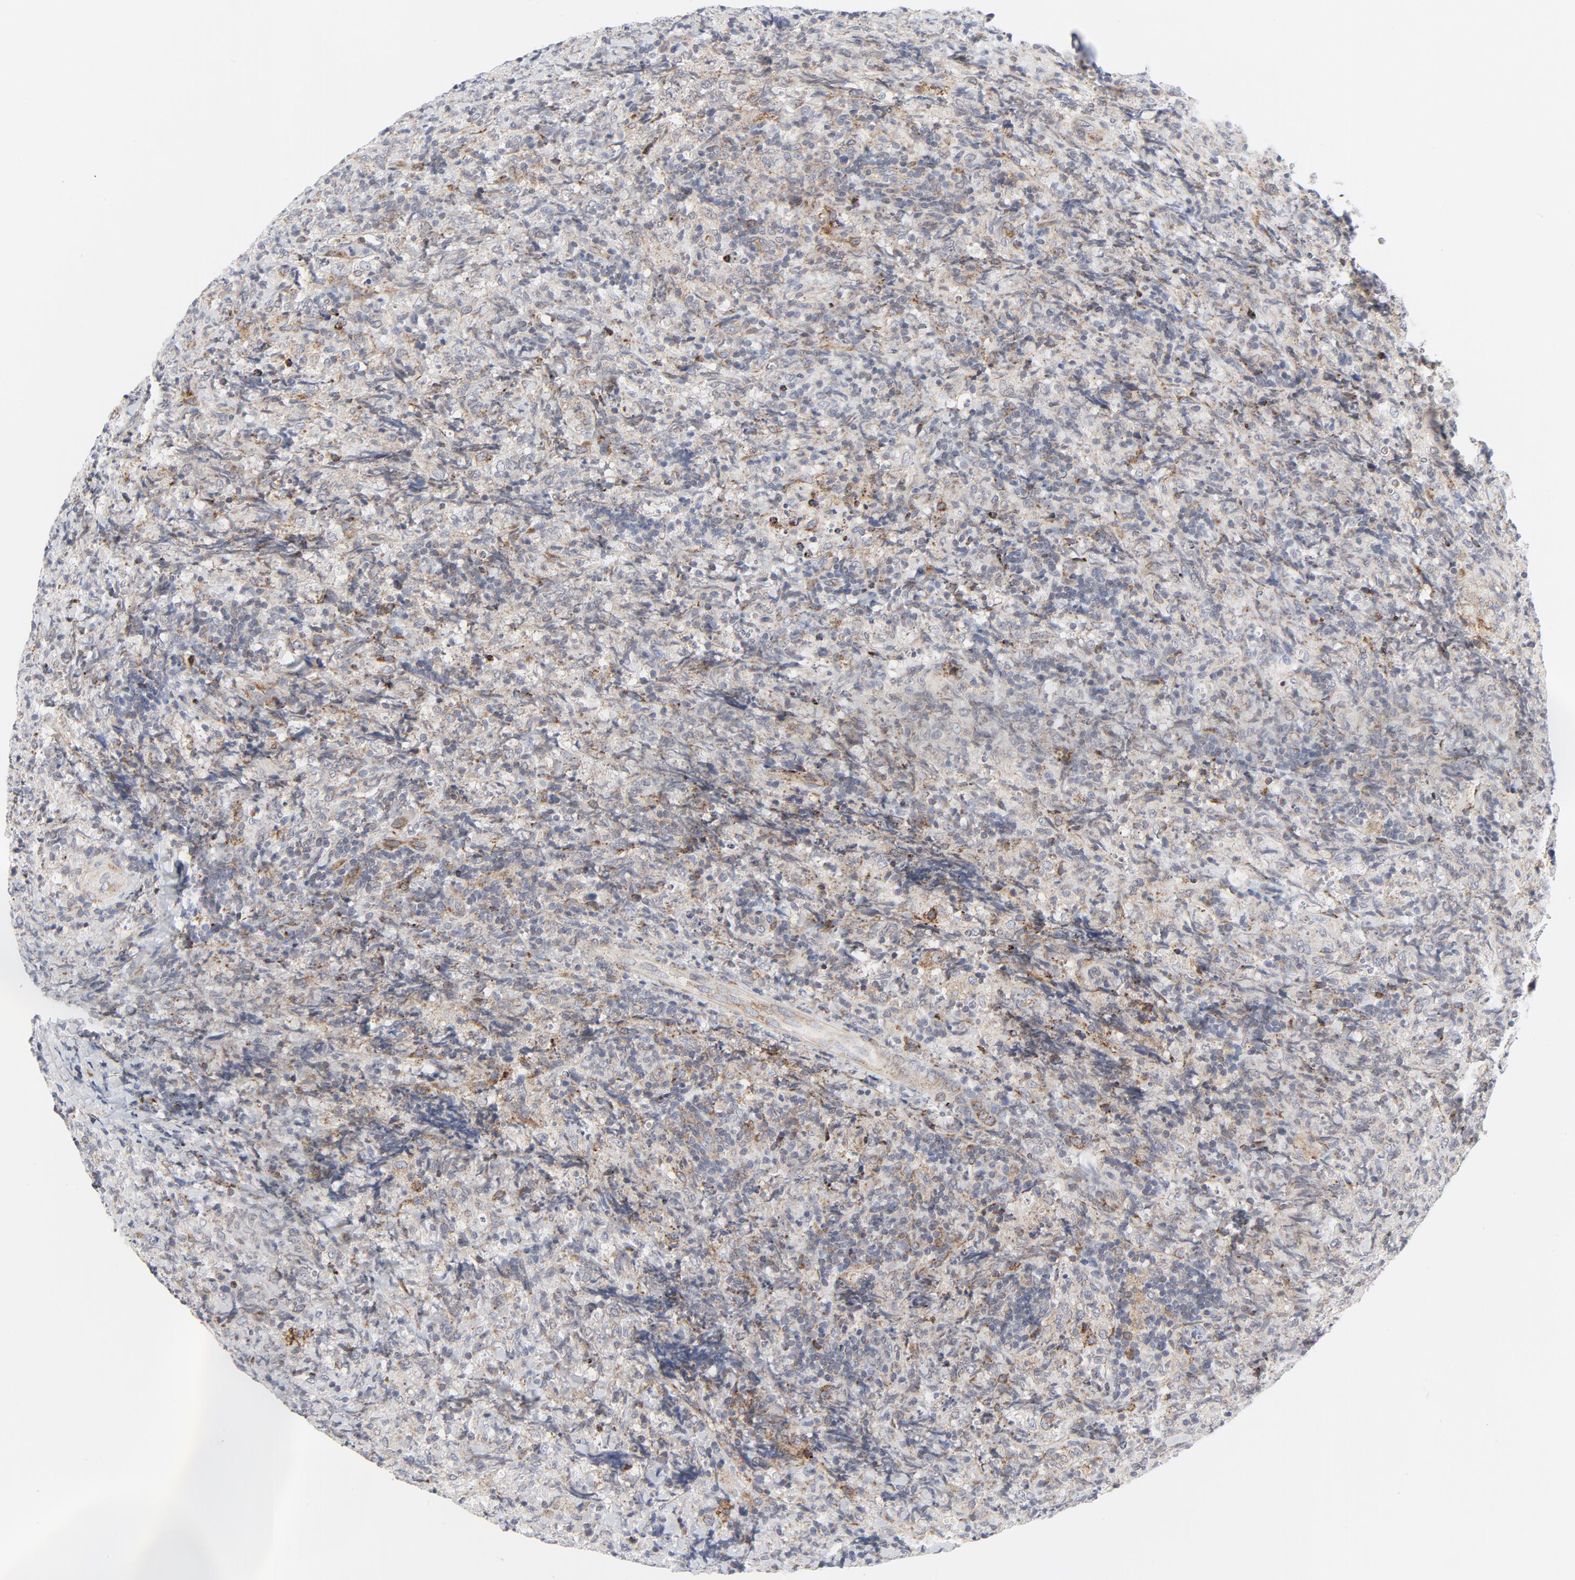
{"staining": {"intensity": "moderate", "quantity": "25%-75%", "location": "cytoplasmic/membranous"}, "tissue": "lymphoma", "cell_type": "Tumor cells", "image_type": "cancer", "snomed": [{"axis": "morphology", "description": "Malignant lymphoma, non-Hodgkin's type, High grade"}, {"axis": "topography", "description": "Tonsil"}], "caption": "Malignant lymphoma, non-Hodgkin's type (high-grade) stained for a protein (brown) displays moderate cytoplasmic/membranous positive positivity in about 25%-75% of tumor cells.", "gene": "LRP6", "patient": {"sex": "female", "age": 36}}